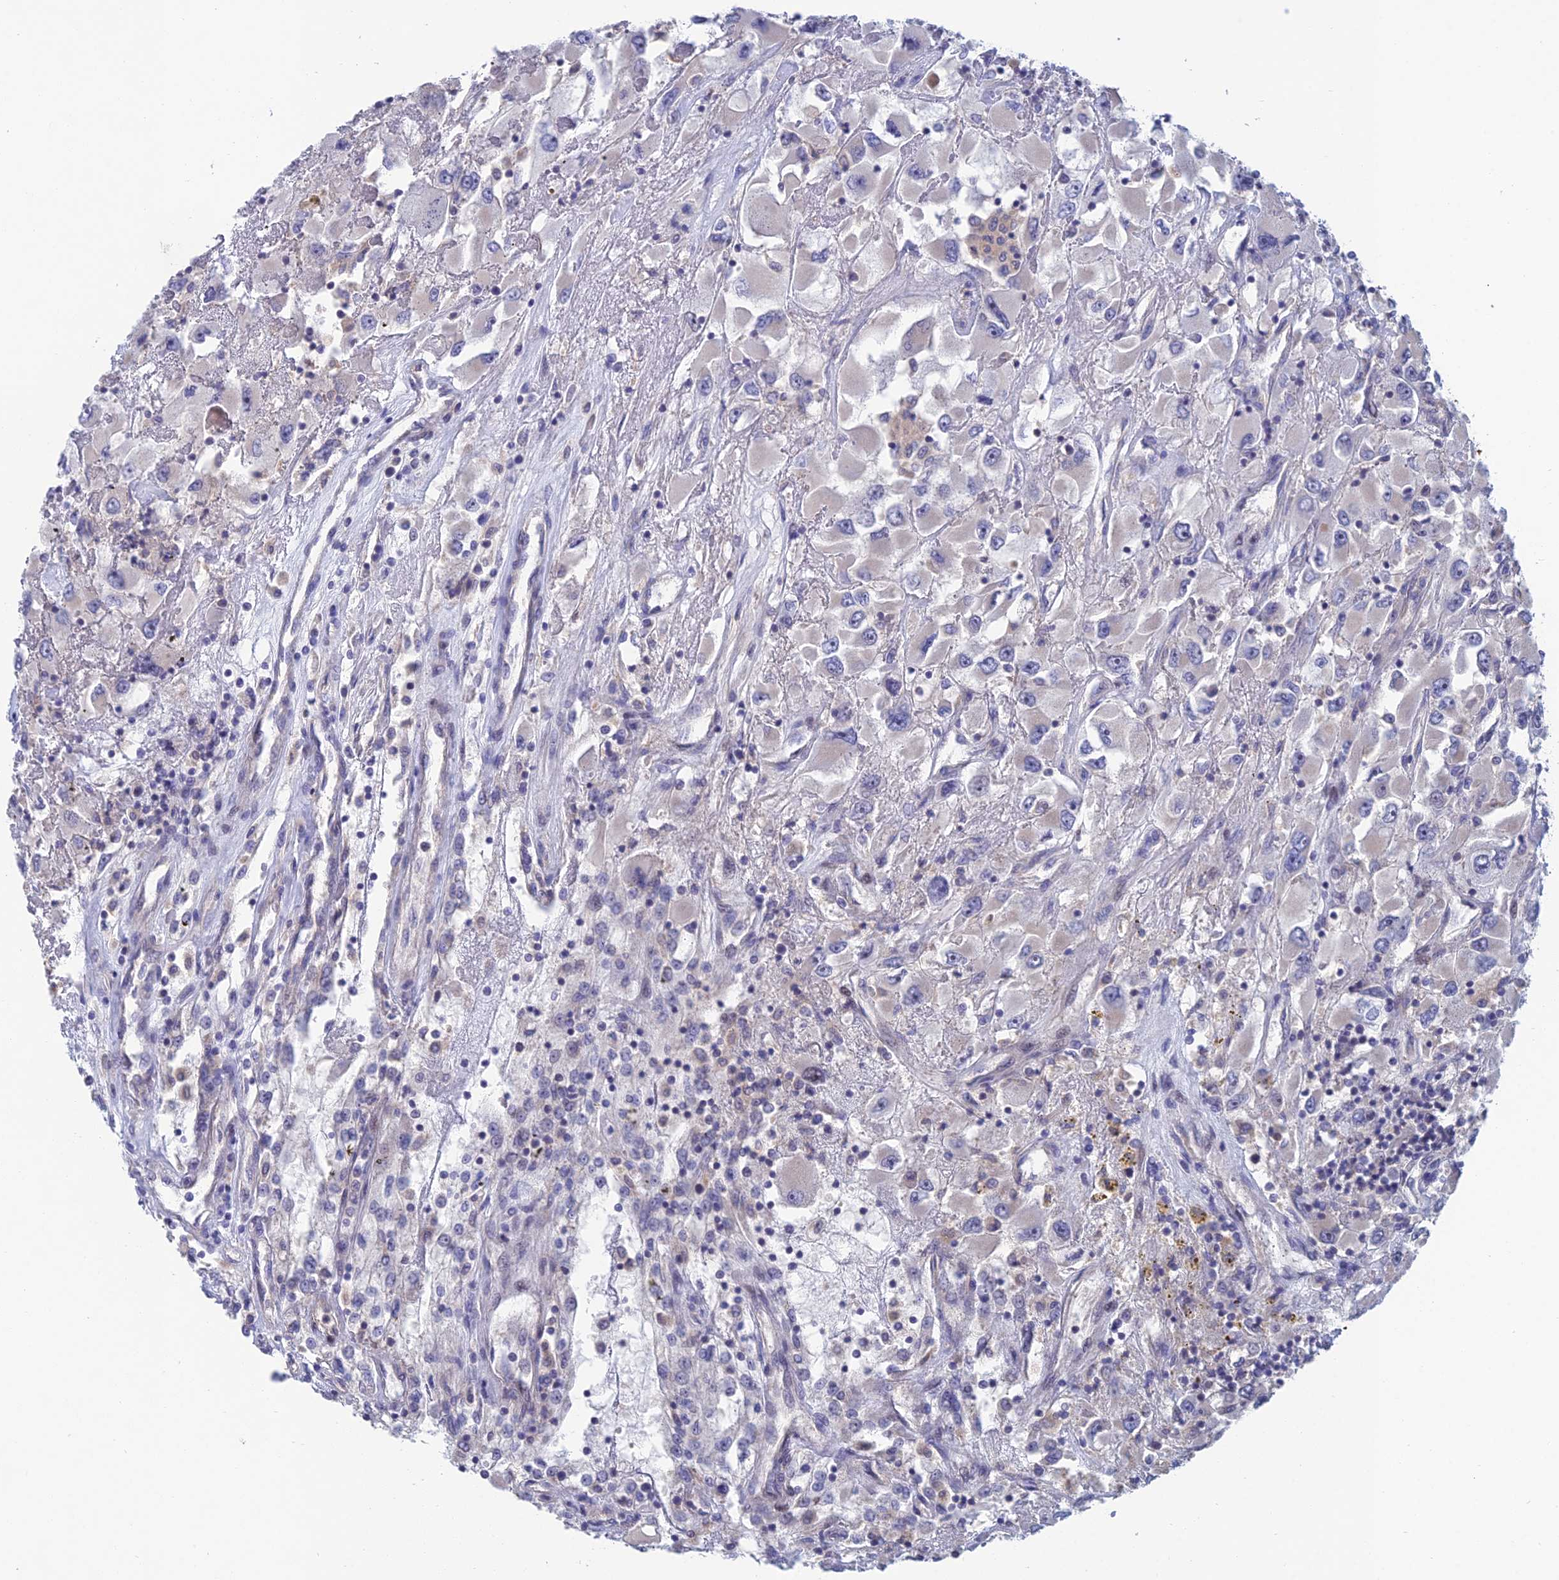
{"staining": {"intensity": "negative", "quantity": "none", "location": "none"}, "tissue": "renal cancer", "cell_type": "Tumor cells", "image_type": "cancer", "snomed": [{"axis": "morphology", "description": "Adenocarcinoma, NOS"}, {"axis": "topography", "description": "Kidney"}], "caption": "The micrograph reveals no significant positivity in tumor cells of renal cancer.", "gene": "USP37", "patient": {"sex": "female", "age": 52}}